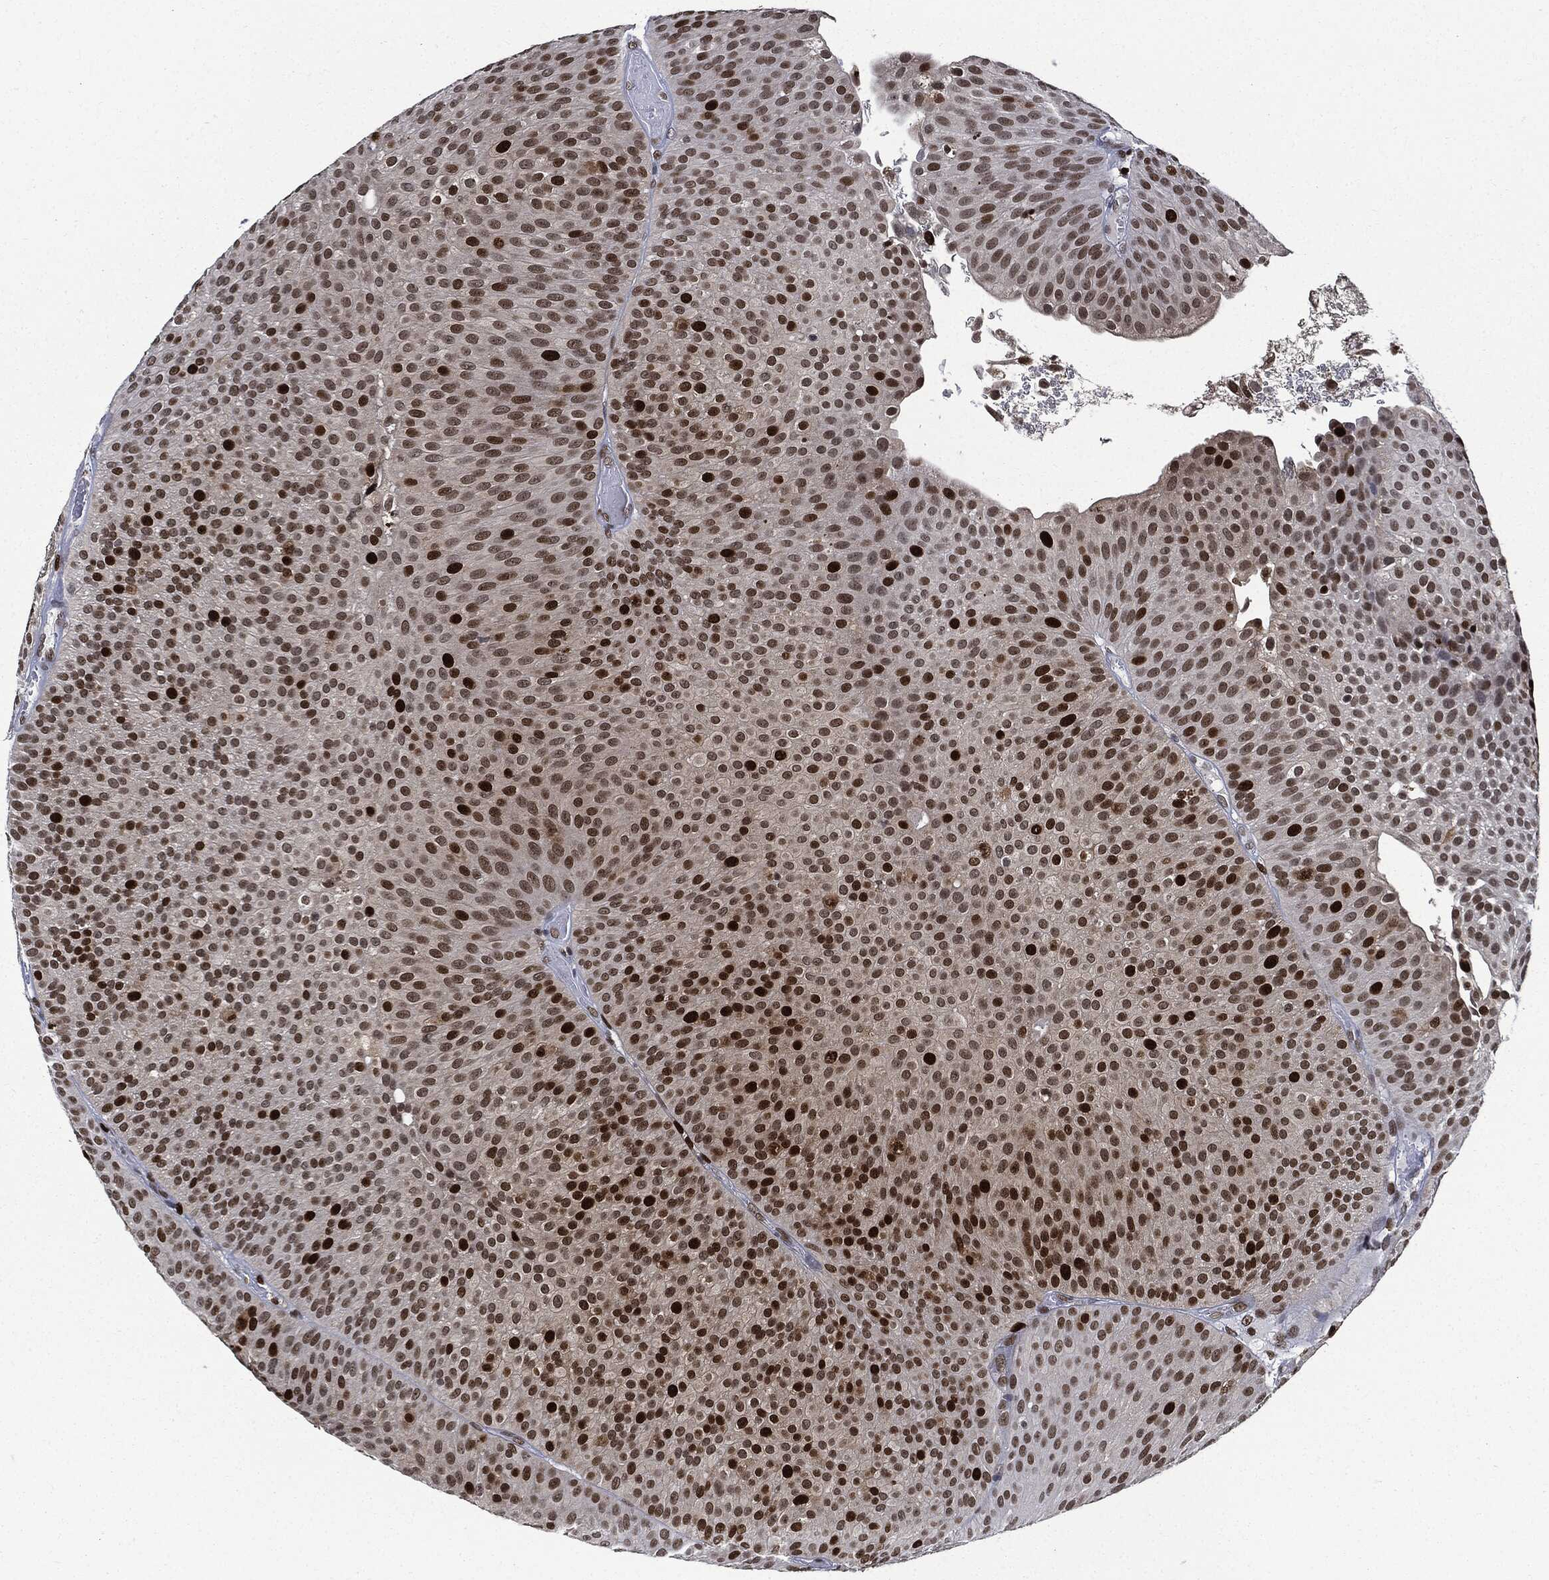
{"staining": {"intensity": "strong", "quantity": "25%-75%", "location": "nuclear"}, "tissue": "urothelial cancer", "cell_type": "Tumor cells", "image_type": "cancer", "snomed": [{"axis": "morphology", "description": "Urothelial carcinoma, Low grade"}, {"axis": "topography", "description": "Urinary bladder"}], "caption": "Tumor cells reveal high levels of strong nuclear staining in approximately 25%-75% of cells in urothelial carcinoma (low-grade).", "gene": "PCNA", "patient": {"sex": "male", "age": 65}}